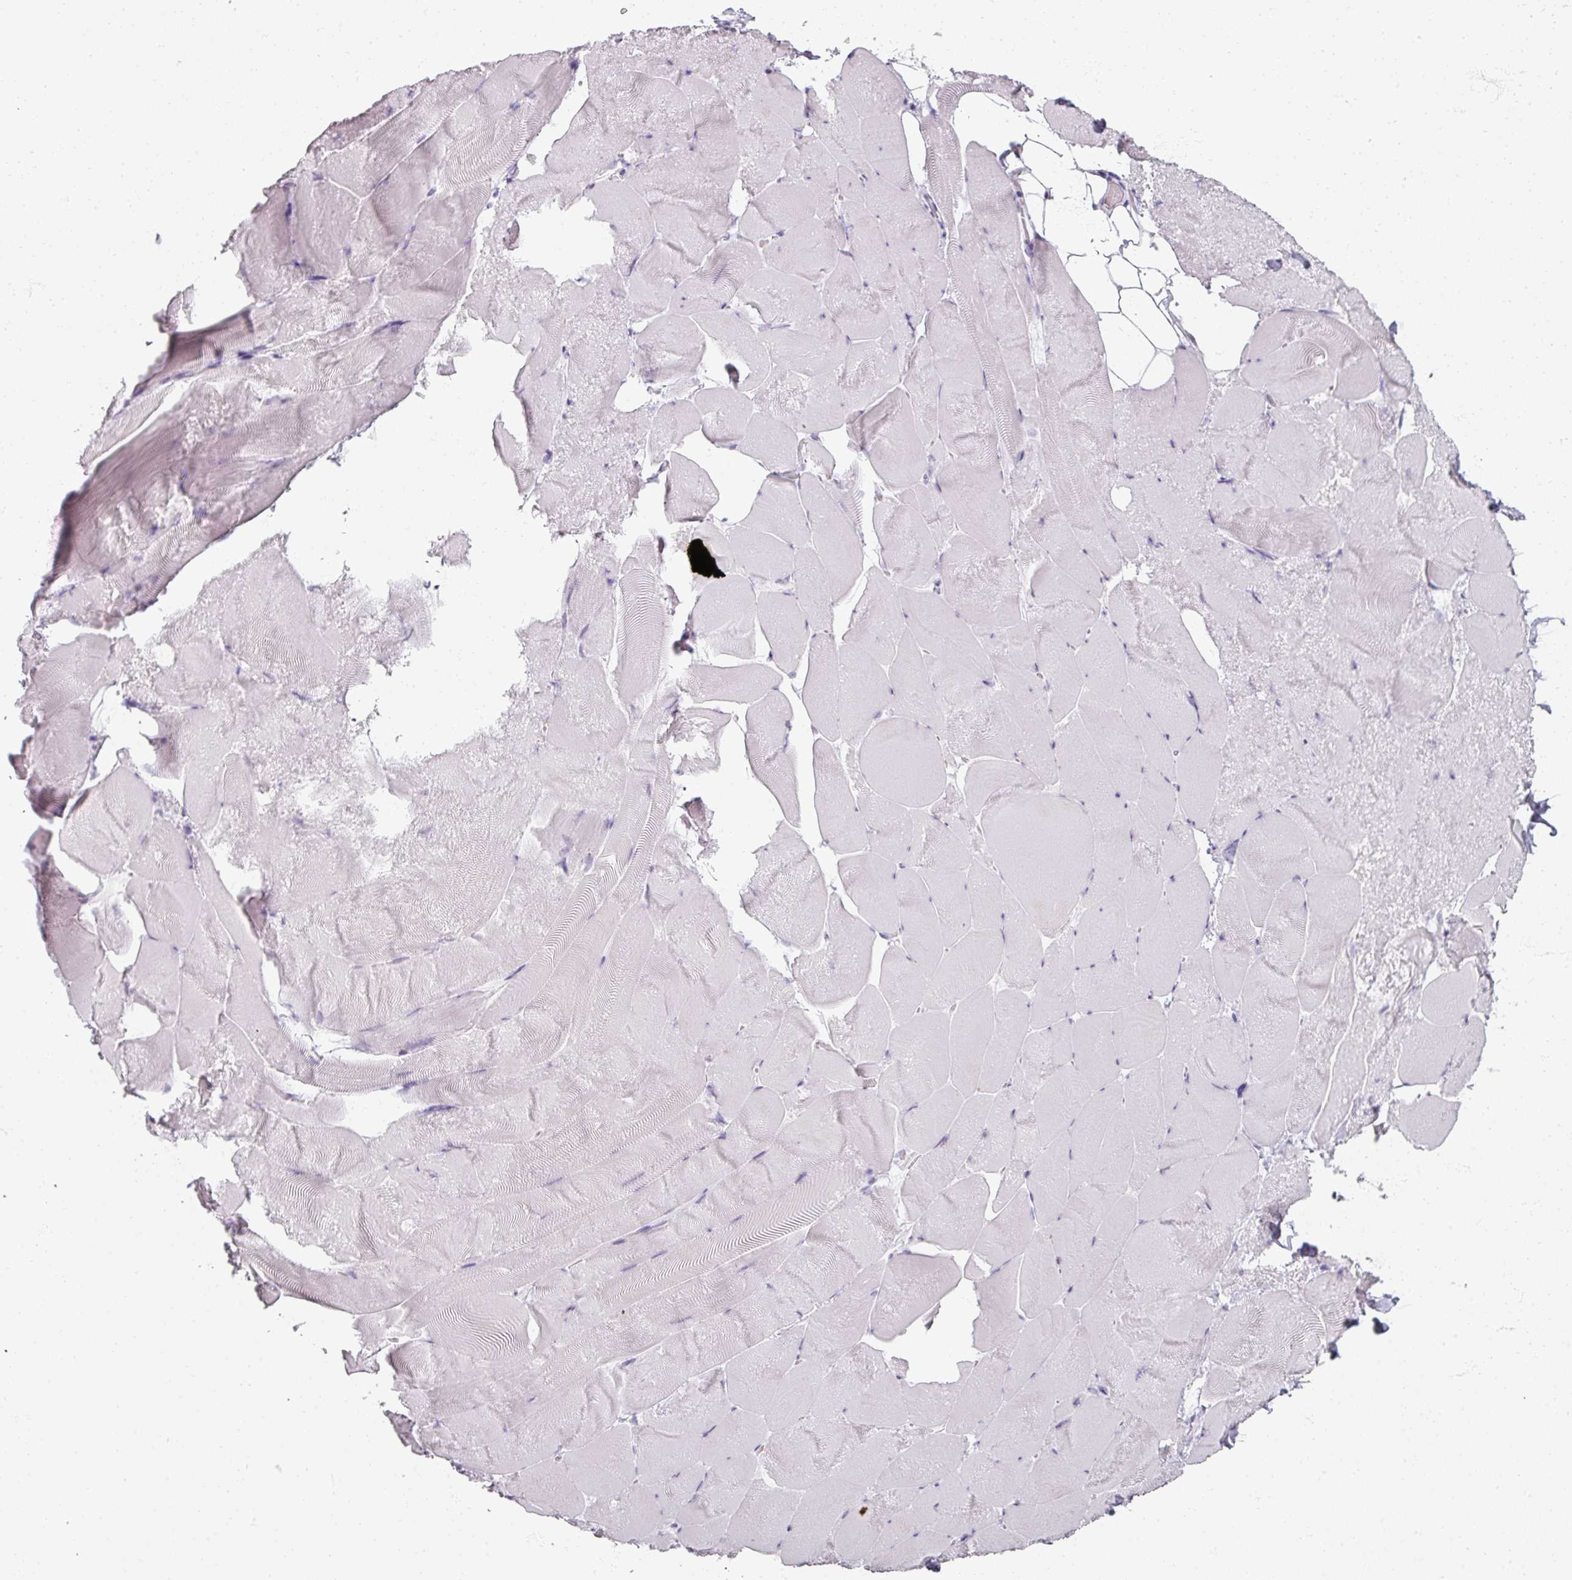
{"staining": {"intensity": "negative", "quantity": "none", "location": "none"}, "tissue": "skeletal muscle", "cell_type": "Myocytes", "image_type": "normal", "snomed": [{"axis": "morphology", "description": "Normal tissue, NOS"}, {"axis": "topography", "description": "Skeletal muscle"}], "caption": "Immunohistochemical staining of unremarkable human skeletal muscle shows no significant staining in myocytes. (DAB IHC visualized using brightfield microscopy, high magnification).", "gene": "REG3A", "patient": {"sex": "female", "age": 64}}